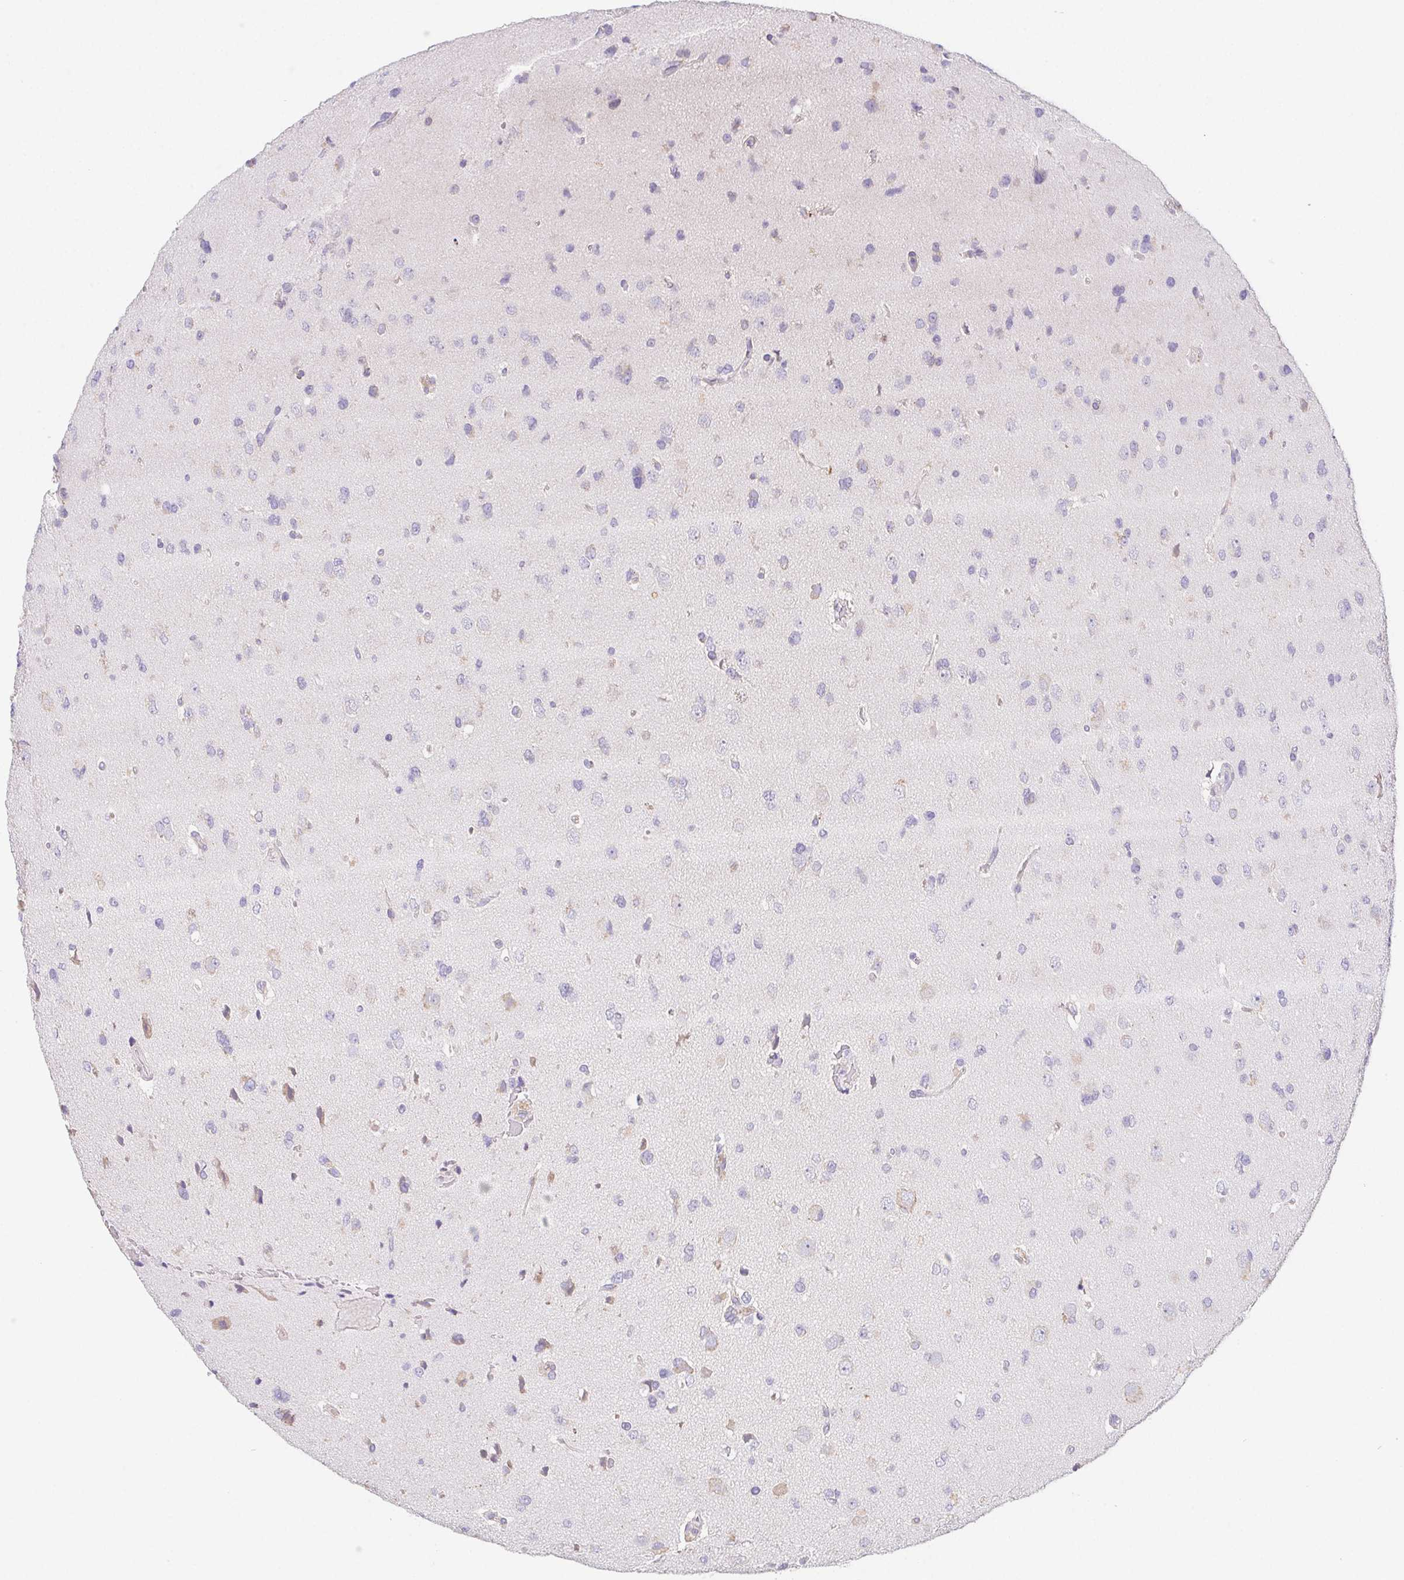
{"staining": {"intensity": "negative", "quantity": "none", "location": "none"}, "tissue": "glioma", "cell_type": "Tumor cells", "image_type": "cancer", "snomed": [{"axis": "morphology", "description": "Glioma, malignant, Low grade"}, {"axis": "topography", "description": "Brain"}], "caption": "Micrograph shows no protein positivity in tumor cells of glioma tissue.", "gene": "ADAM8", "patient": {"sex": "female", "age": 55}}